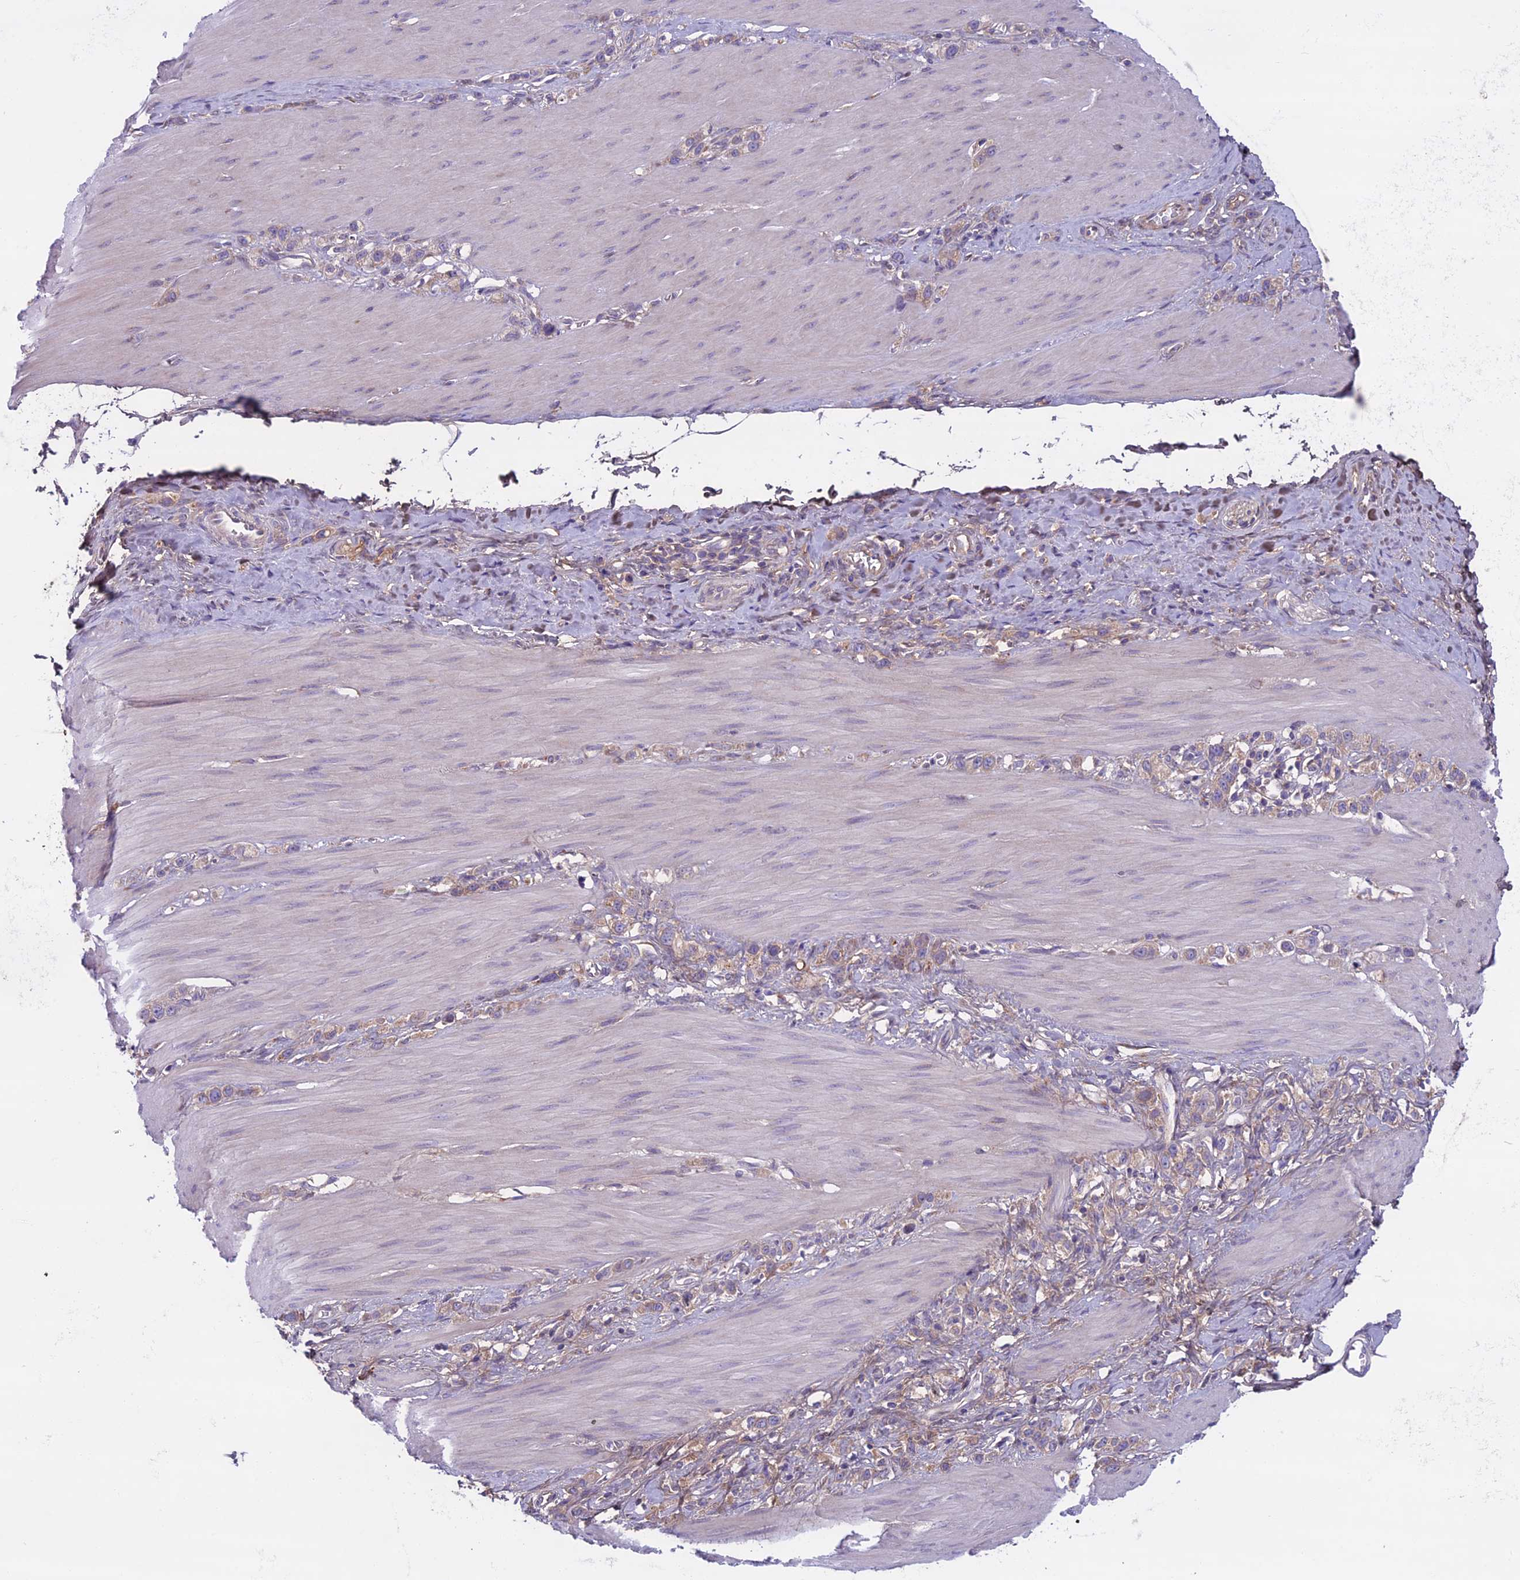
{"staining": {"intensity": "weak", "quantity": "<25%", "location": "cytoplasmic/membranous"}, "tissue": "stomach cancer", "cell_type": "Tumor cells", "image_type": "cancer", "snomed": [{"axis": "morphology", "description": "Adenocarcinoma, NOS"}, {"axis": "topography", "description": "Stomach"}], "caption": "IHC of human stomach cancer shows no expression in tumor cells.", "gene": "DCTN5", "patient": {"sex": "female", "age": 65}}